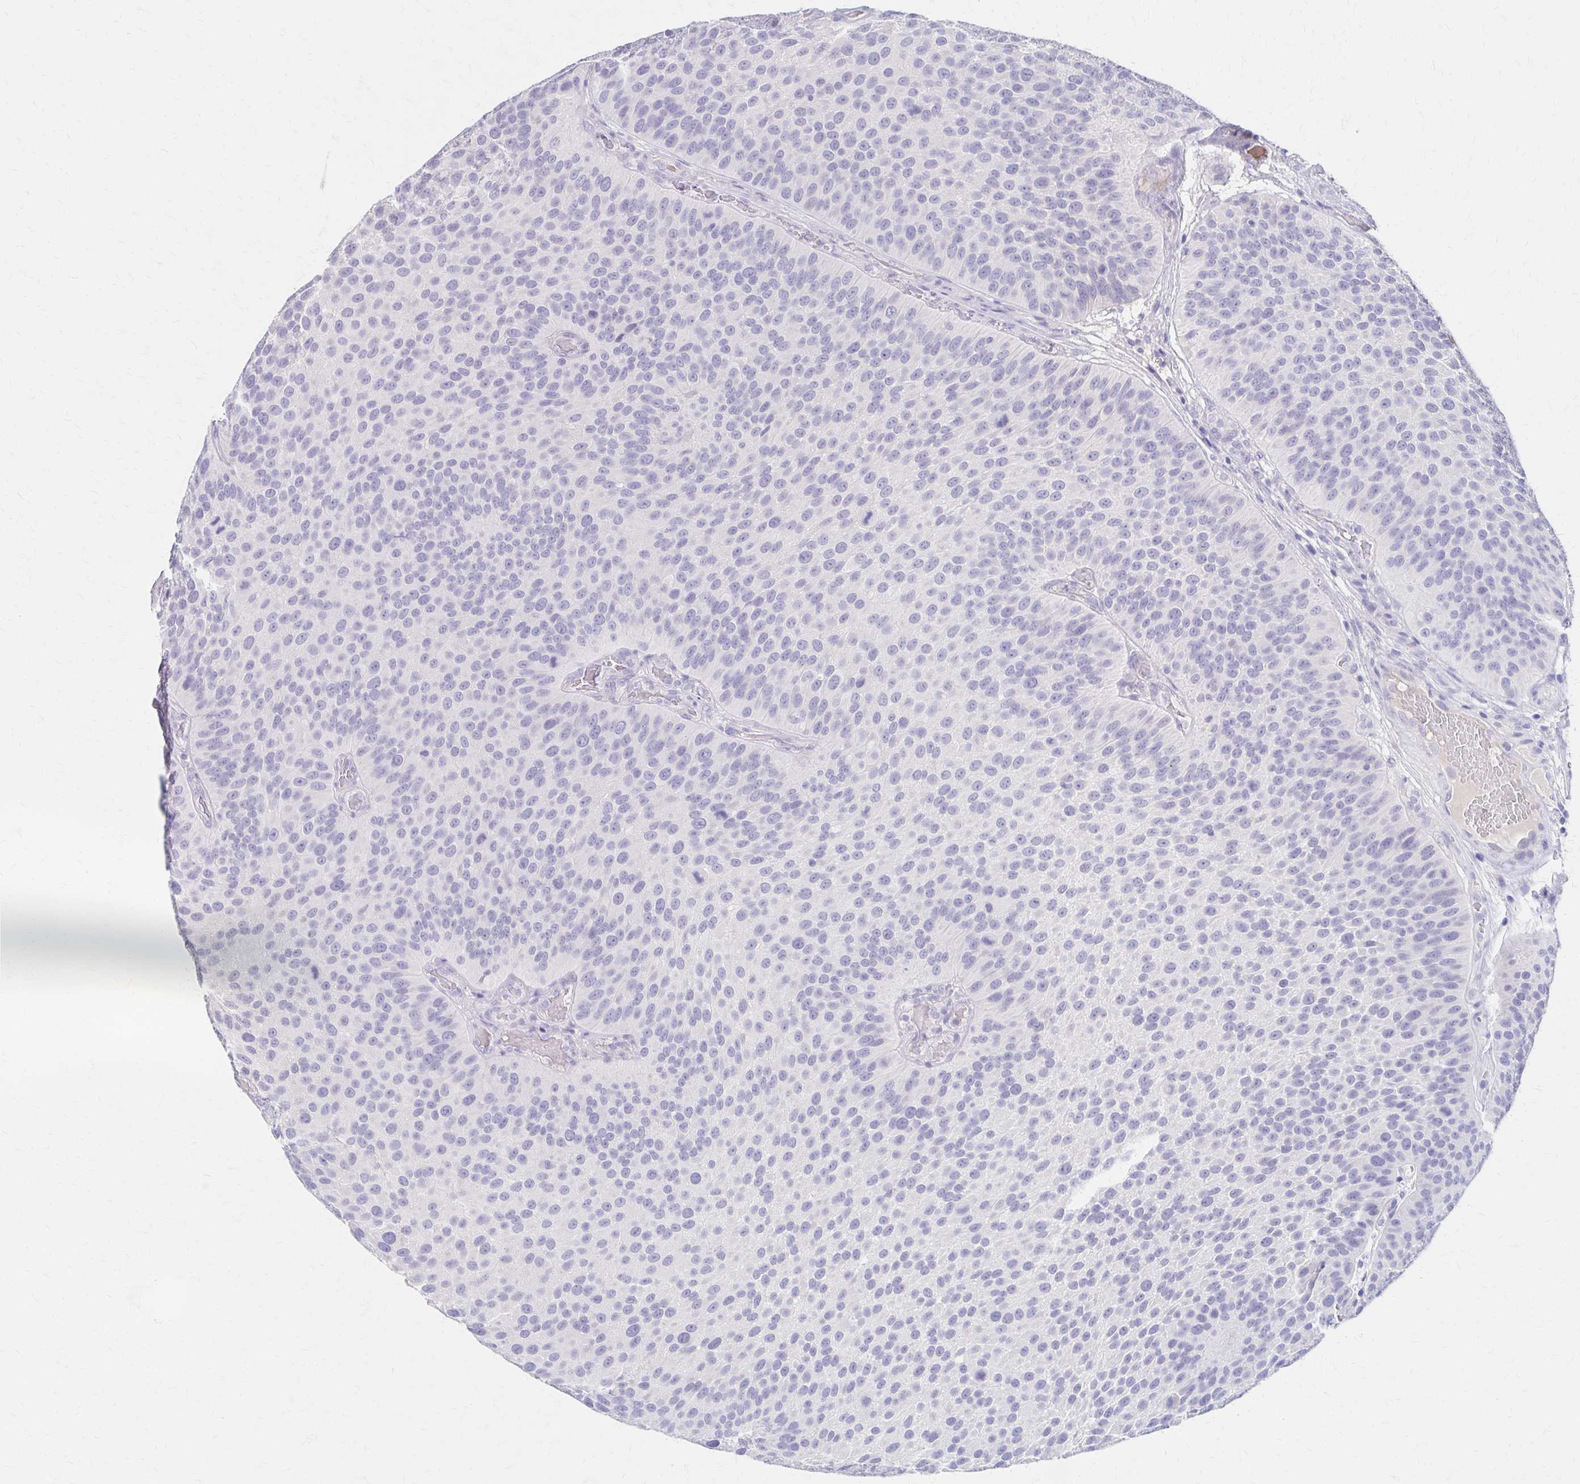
{"staining": {"intensity": "negative", "quantity": "none", "location": "none"}, "tissue": "urothelial cancer", "cell_type": "Tumor cells", "image_type": "cancer", "snomed": [{"axis": "morphology", "description": "Urothelial carcinoma, Low grade"}, {"axis": "topography", "description": "Urinary bladder"}], "caption": "Histopathology image shows no protein staining in tumor cells of urothelial cancer tissue.", "gene": "AZGP1", "patient": {"sex": "male", "age": 76}}